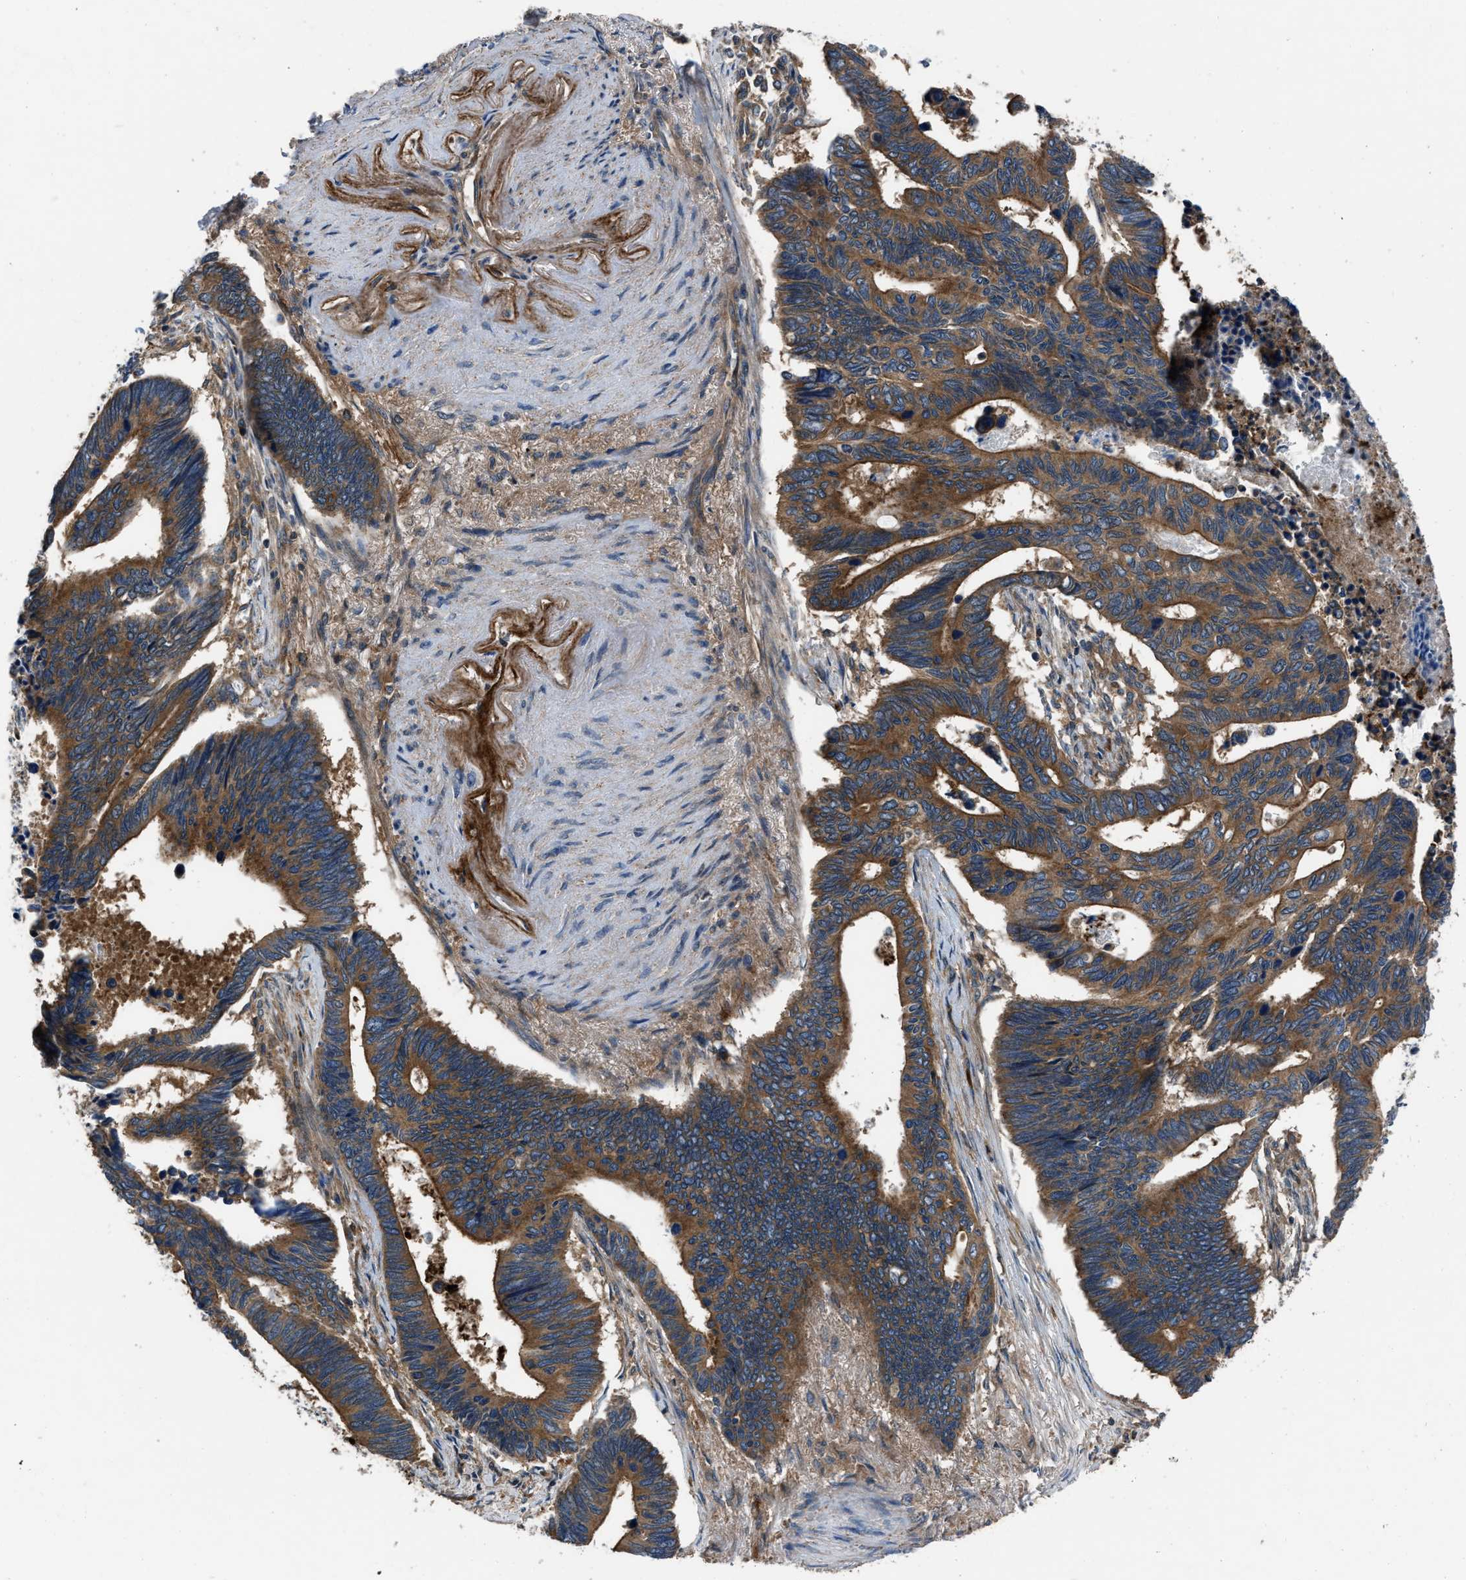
{"staining": {"intensity": "strong", "quantity": ">75%", "location": "cytoplasmic/membranous"}, "tissue": "pancreatic cancer", "cell_type": "Tumor cells", "image_type": "cancer", "snomed": [{"axis": "morphology", "description": "Adenocarcinoma, NOS"}, {"axis": "topography", "description": "Pancreas"}], "caption": "Pancreatic adenocarcinoma stained with a protein marker reveals strong staining in tumor cells.", "gene": "USP25", "patient": {"sex": "female", "age": 70}}